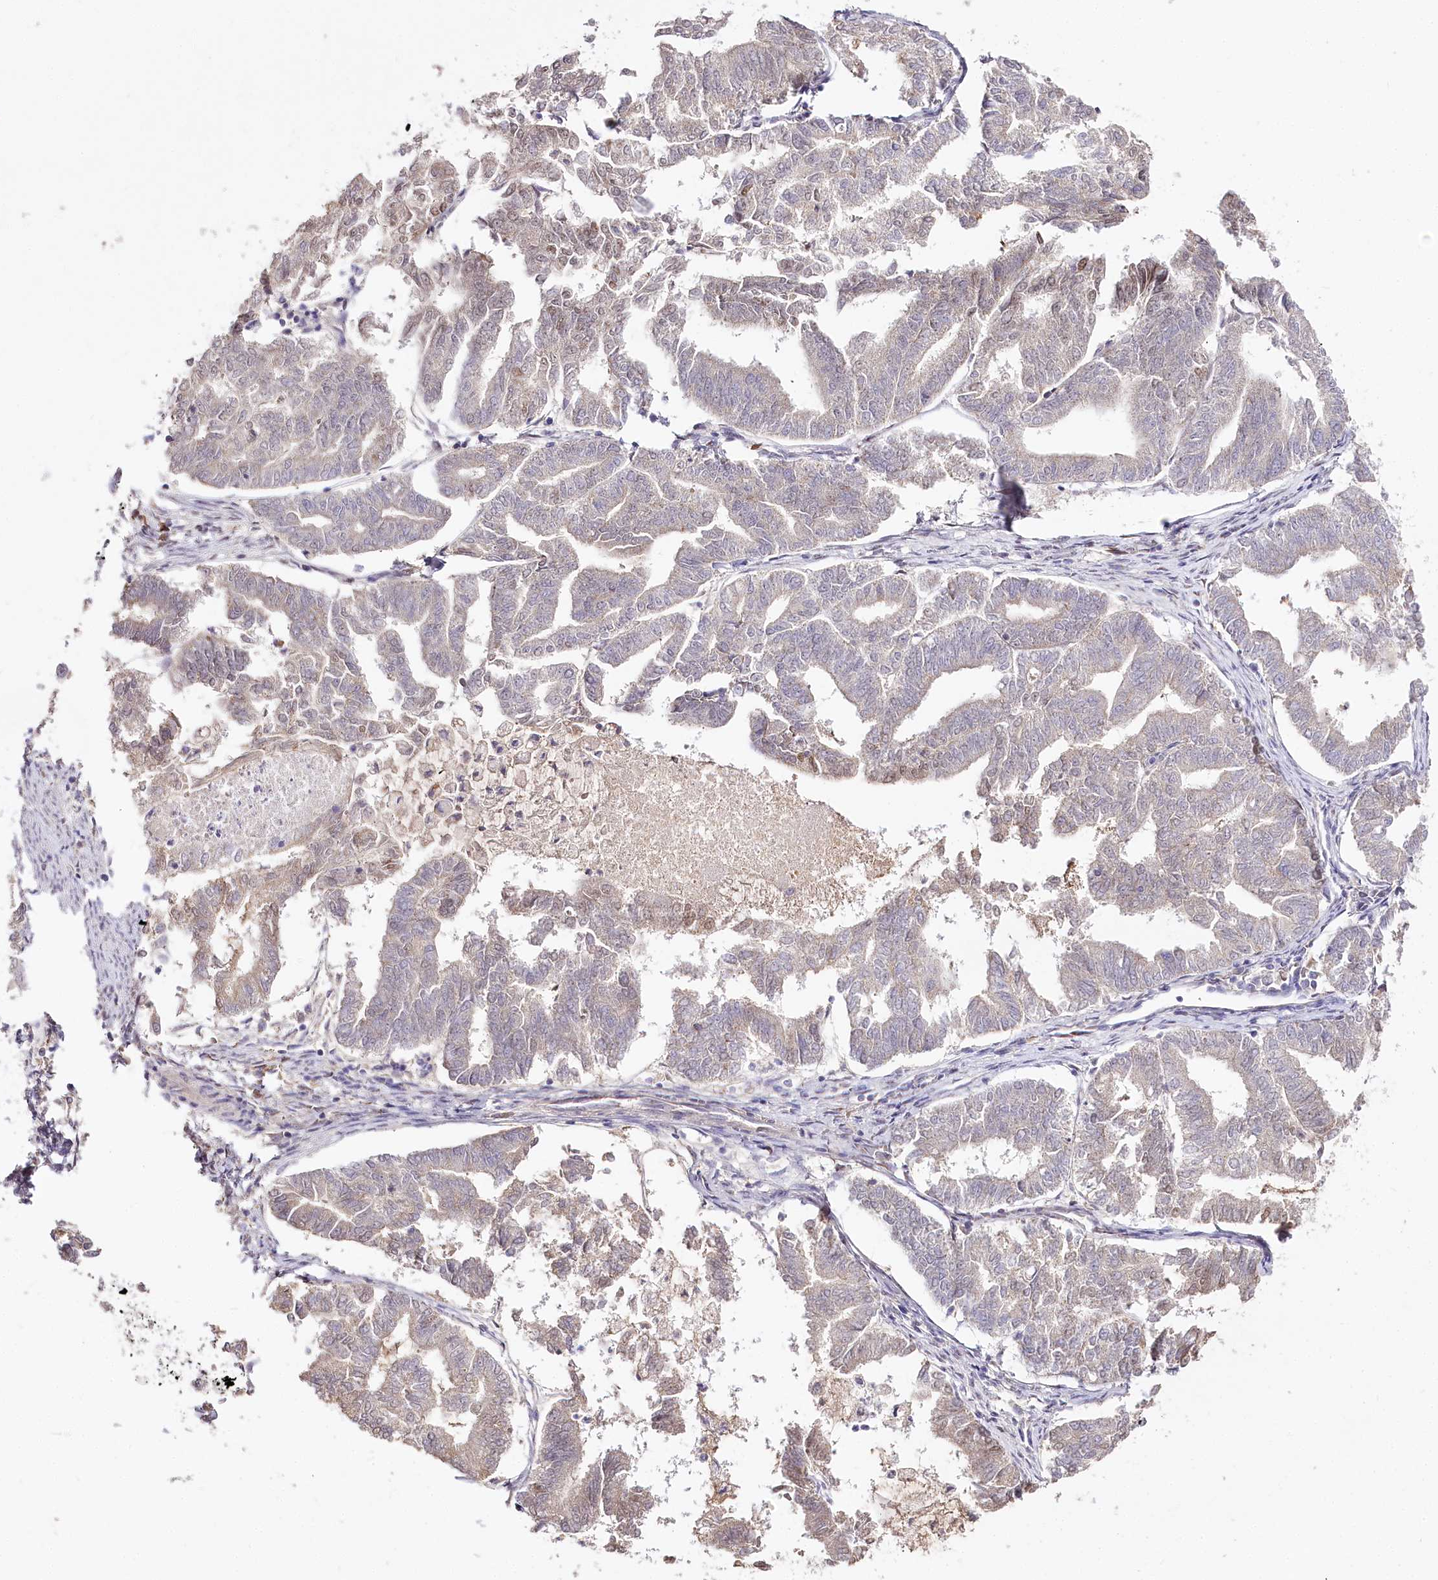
{"staining": {"intensity": "negative", "quantity": "none", "location": "none"}, "tissue": "endometrial cancer", "cell_type": "Tumor cells", "image_type": "cancer", "snomed": [{"axis": "morphology", "description": "Adenocarcinoma, NOS"}, {"axis": "topography", "description": "Endometrium"}], "caption": "The histopathology image demonstrates no staining of tumor cells in endometrial adenocarcinoma. Brightfield microscopy of immunohistochemistry (IHC) stained with DAB (3,3'-diaminobenzidine) (brown) and hematoxylin (blue), captured at high magnification.", "gene": "ZNF226", "patient": {"sex": "female", "age": 79}}